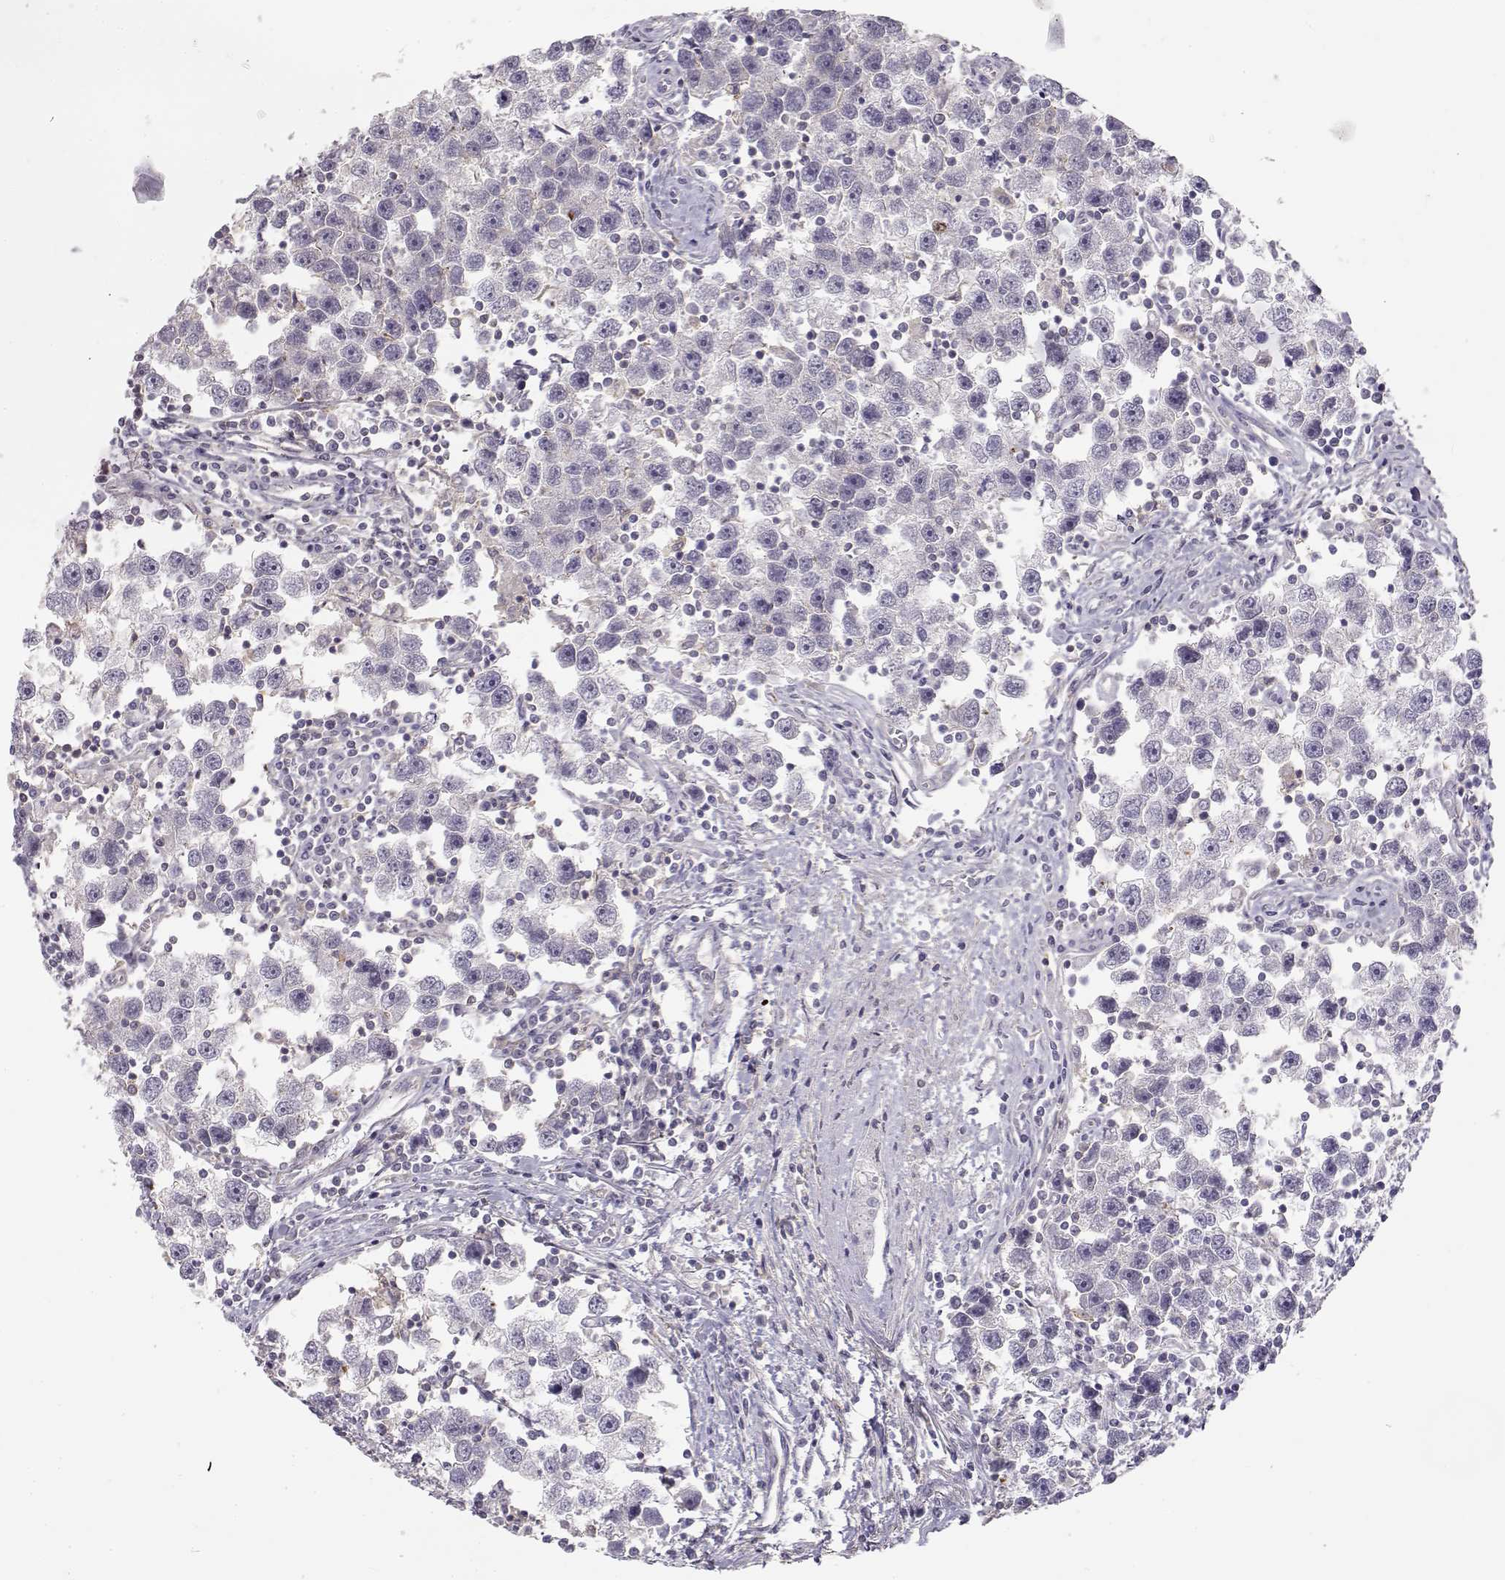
{"staining": {"intensity": "negative", "quantity": "none", "location": "none"}, "tissue": "testis cancer", "cell_type": "Tumor cells", "image_type": "cancer", "snomed": [{"axis": "morphology", "description": "Seminoma, NOS"}, {"axis": "topography", "description": "Testis"}], "caption": "High power microscopy histopathology image of an immunohistochemistry (IHC) photomicrograph of testis cancer, revealing no significant positivity in tumor cells.", "gene": "DAPL1", "patient": {"sex": "male", "age": 30}}